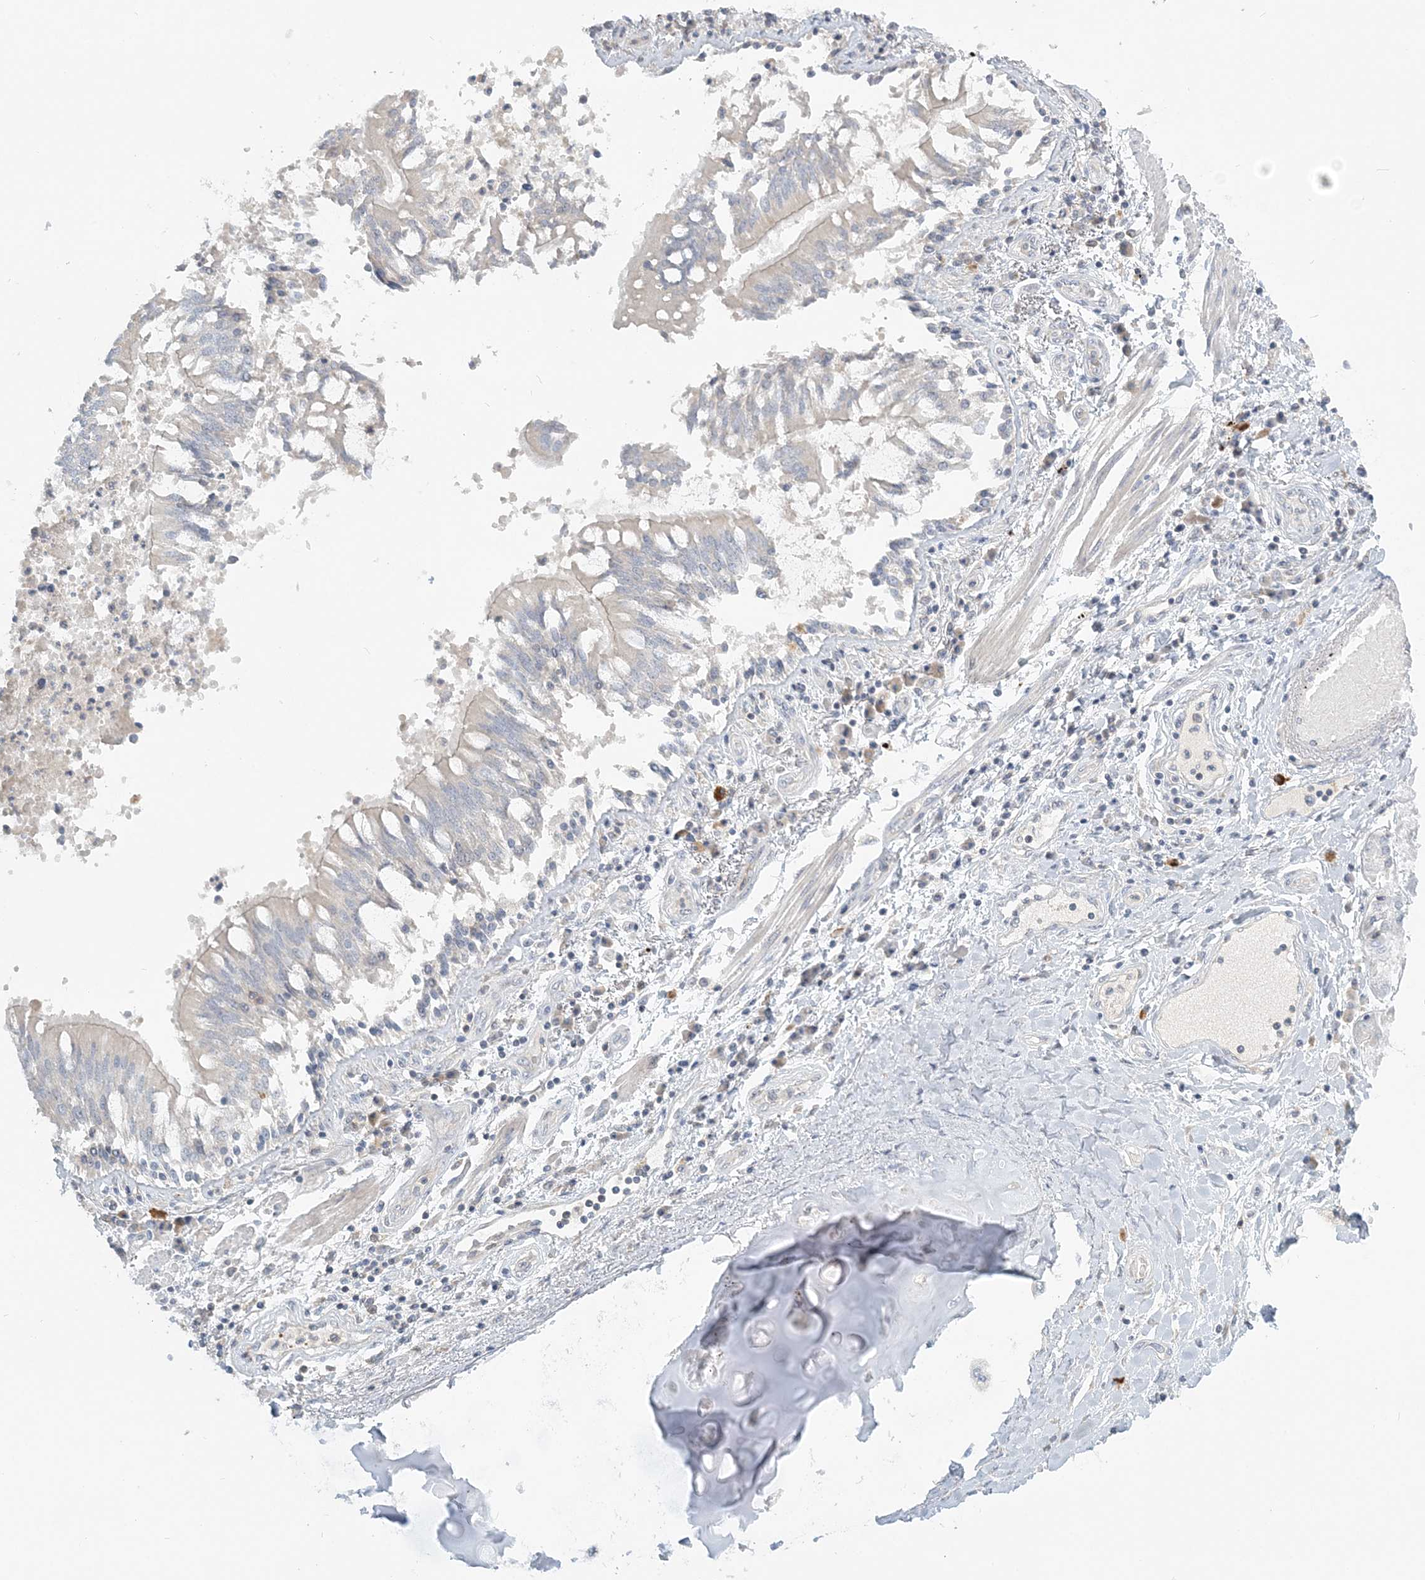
{"staining": {"intensity": "negative", "quantity": "none", "location": "none"}, "tissue": "adipose tissue", "cell_type": "Adipocytes", "image_type": "normal", "snomed": [{"axis": "morphology", "description": "Normal tissue, NOS"}, {"axis": "topography", "description": "Cartilage tissue"}, {"axis": "topography", "description": "Bronchus"}, {"axis": "topography", "description": "Lung"}, {"axis": "topography", "description": "Peripheral nerve tissue"}], "caption": "DAB immunohistochemical staining of normal adipose tissue displays no significant expression in adipocytes. The staining is performed using DAB brown chromogen with nuclei counter-stained in using hematoxylin.", "gene": "NAA11", "patient": {"sex": "female", "age": 49}}